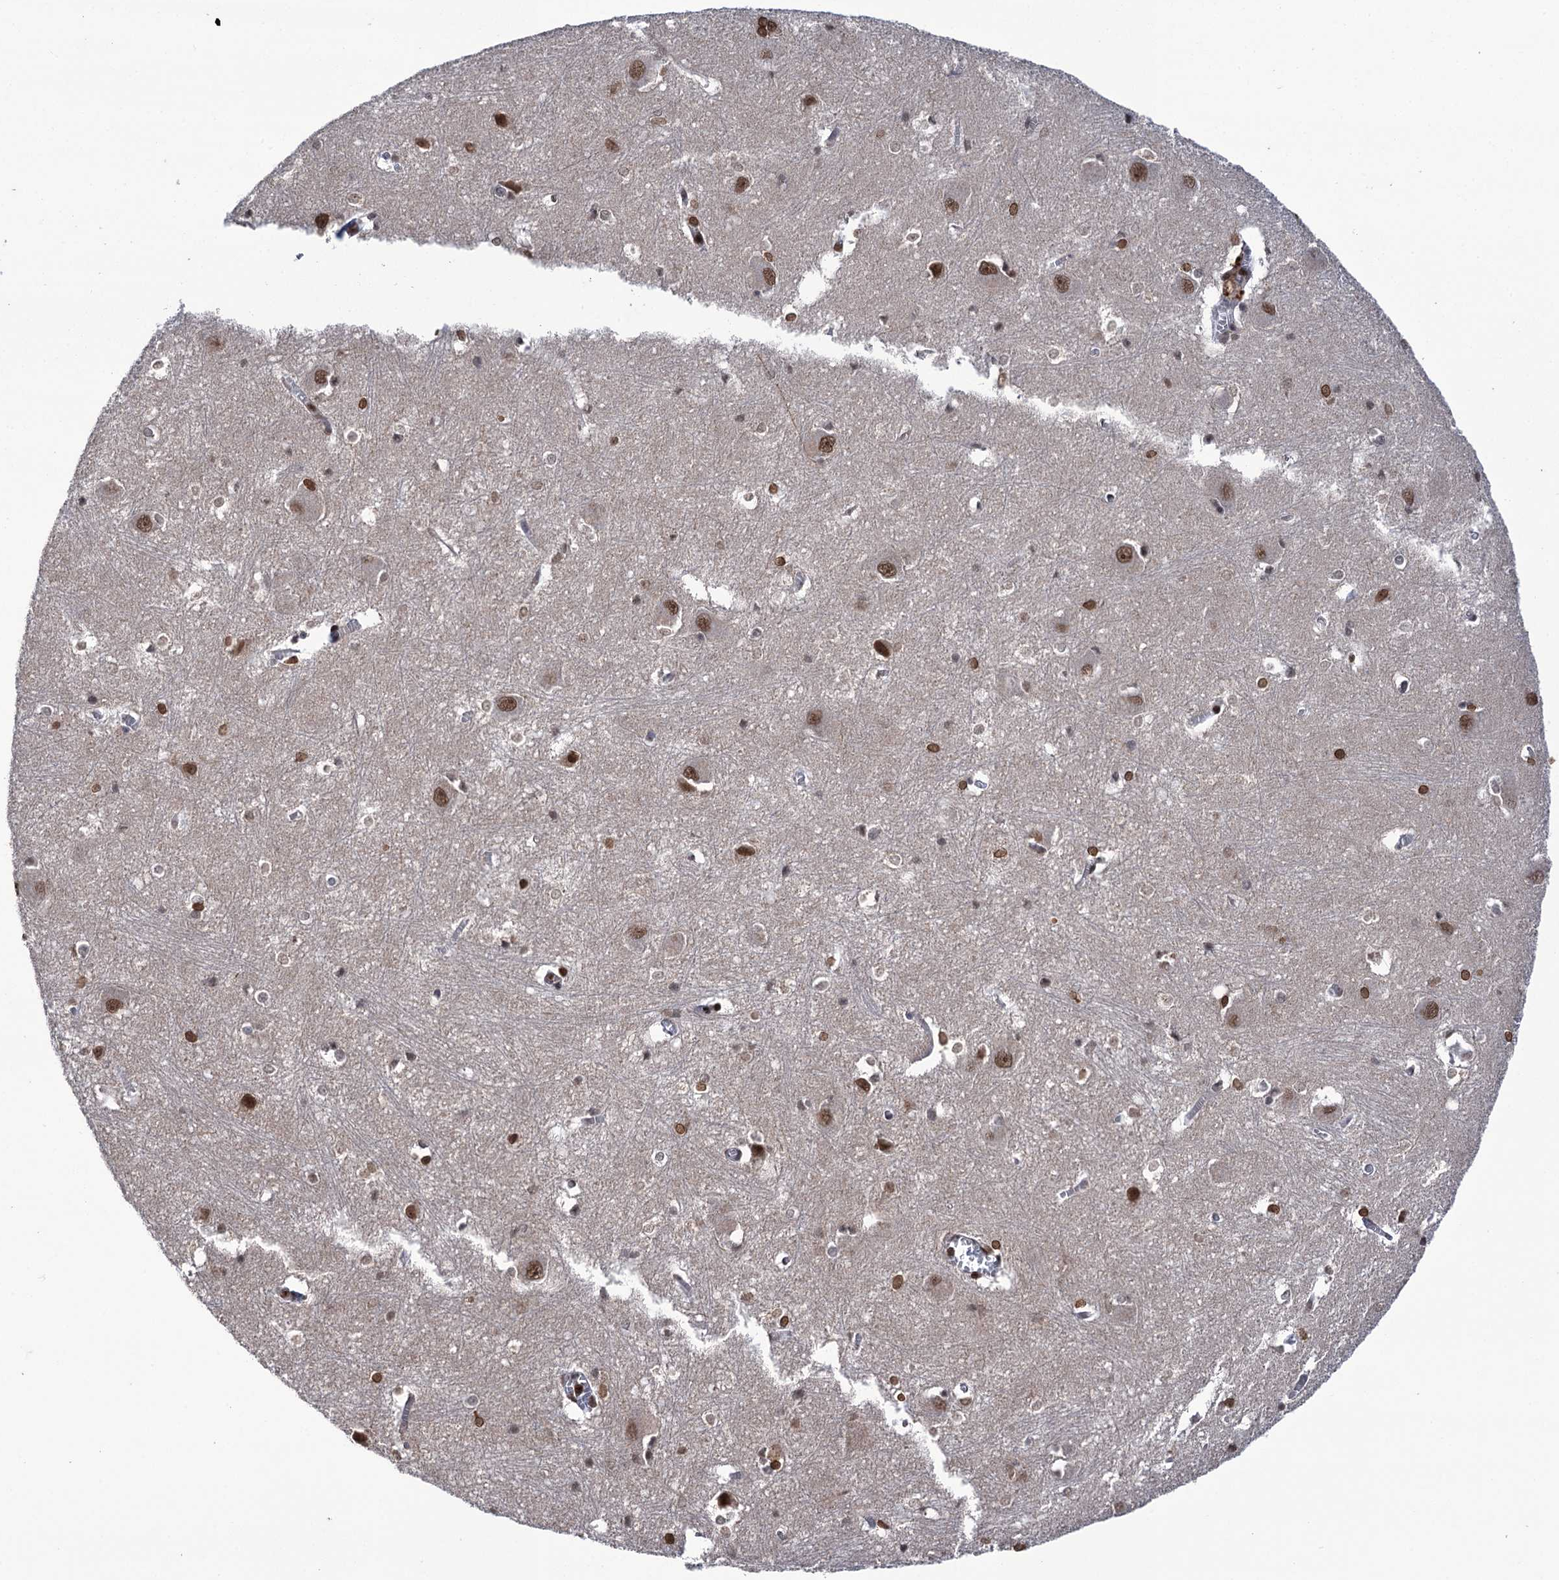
{"staining": {"intensity": "moderate", "quantity": "25%-75%", "location": "nuclear"}, "tissue": "caudate", "cell_type": "Glial cells", "image_type": "normal", "snomed": [{"axis": "morphology", "description": "Normal tissue, NOS"}, {"axis": "topography", "description": "Lateral ventricle wall"}], "caption": "The histopathology image displays immunohistochemical staining of benign caudate. There is moderate nuclear staining is appreciated in approximately 25%-75% of glial cells. Nuclei are stained in blue.", "gene": "CCDC77", "patient": {"sex": "male", "age": 37}}